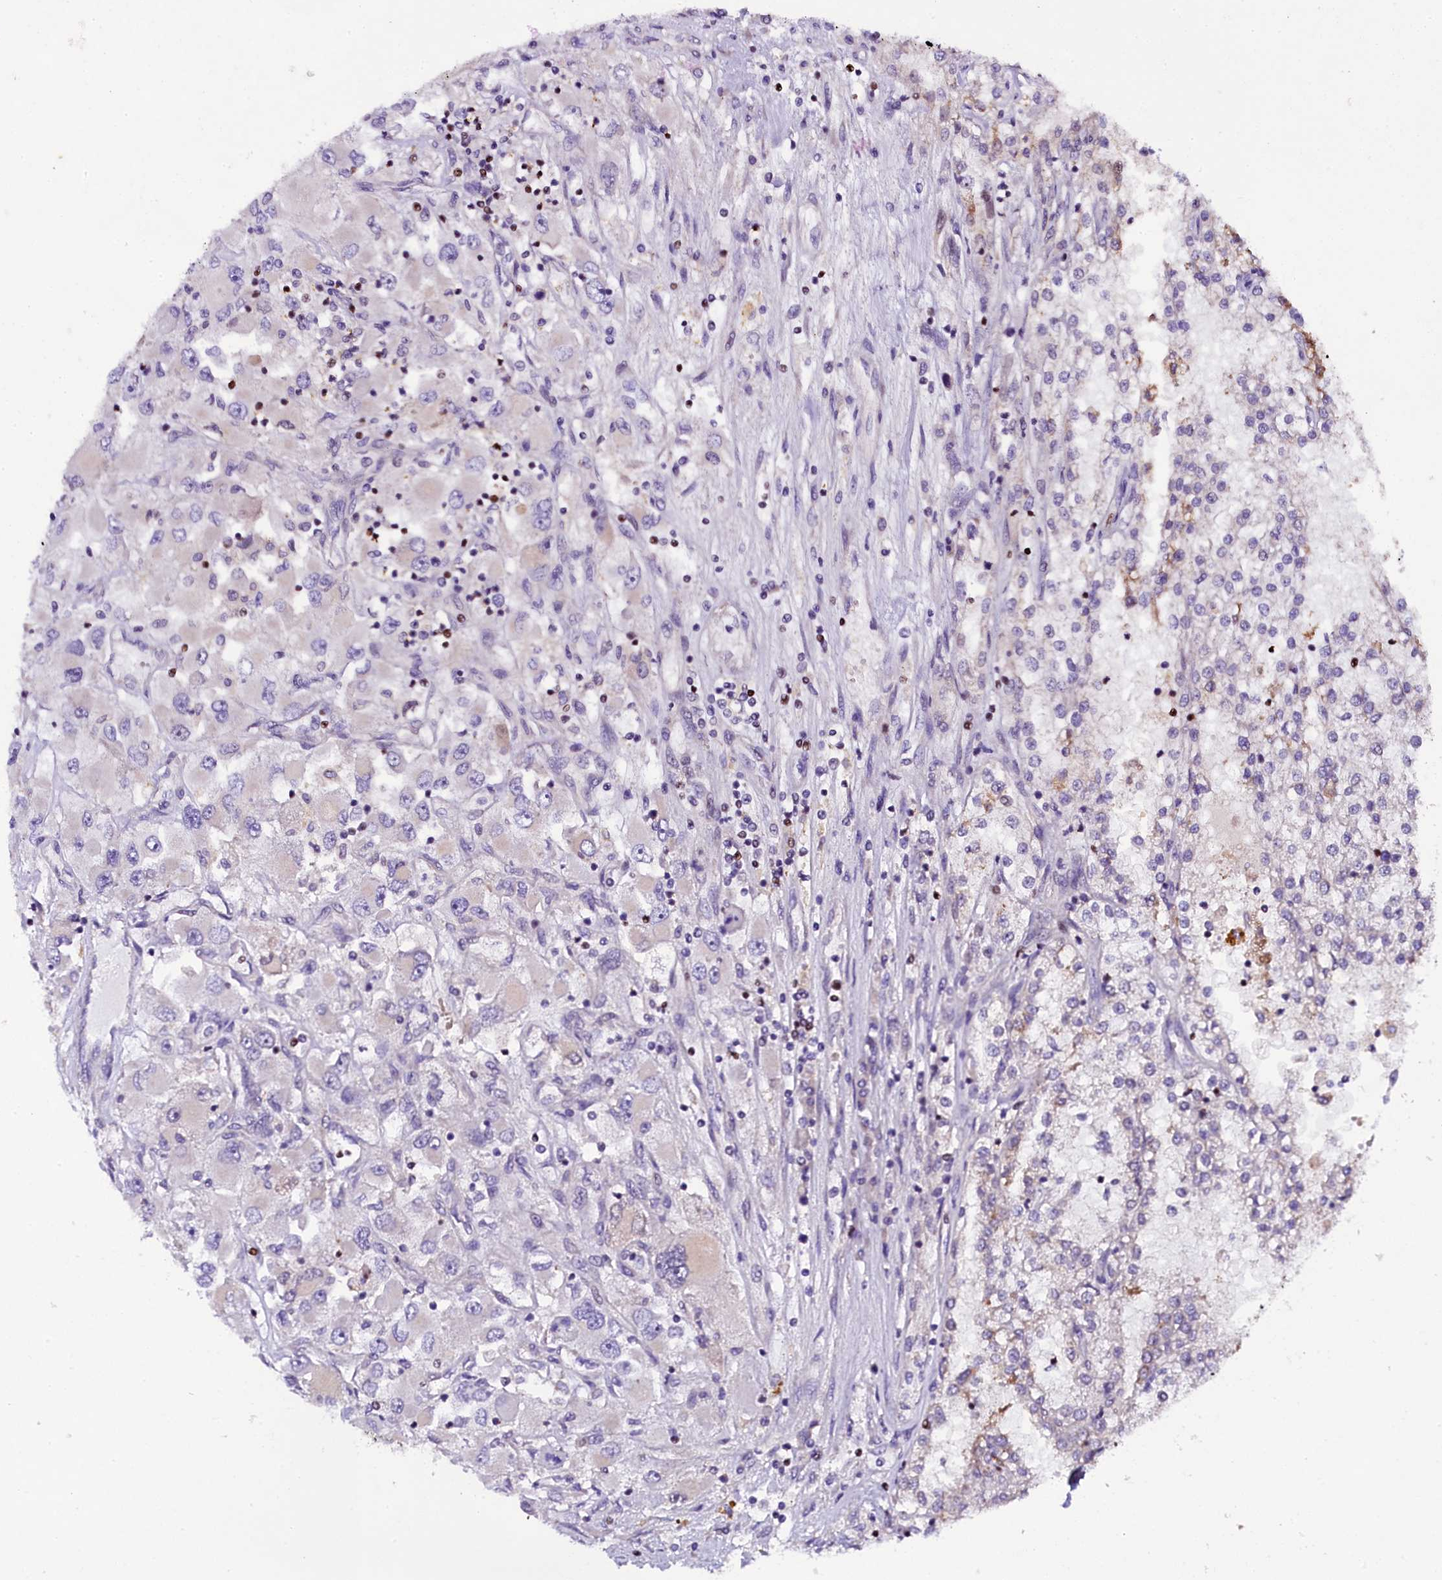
{"staining": {"intensity": "negative", "quantity": "none", "location": "none"}, "tissue": "renal cancer", "cell_type": "Tumor cells", "image_type": "cancer", "snomed": [{"axis": "morphology", "description": "Adenocarcinoma, NOS"}, {"axis": "topography", "description": "Kidney"}], "caption": "DAB (3,3'-diaminobenzidine) immunohistochemical staining of renal cancer (adenocarcinoma) shows no significant staining in tumor cells. (DAB (3,3'-diaminobenzidine) immunohistochemistry, high magnification).", "gene": "SP4", "patient": {"sex": "female", "age": 52}}